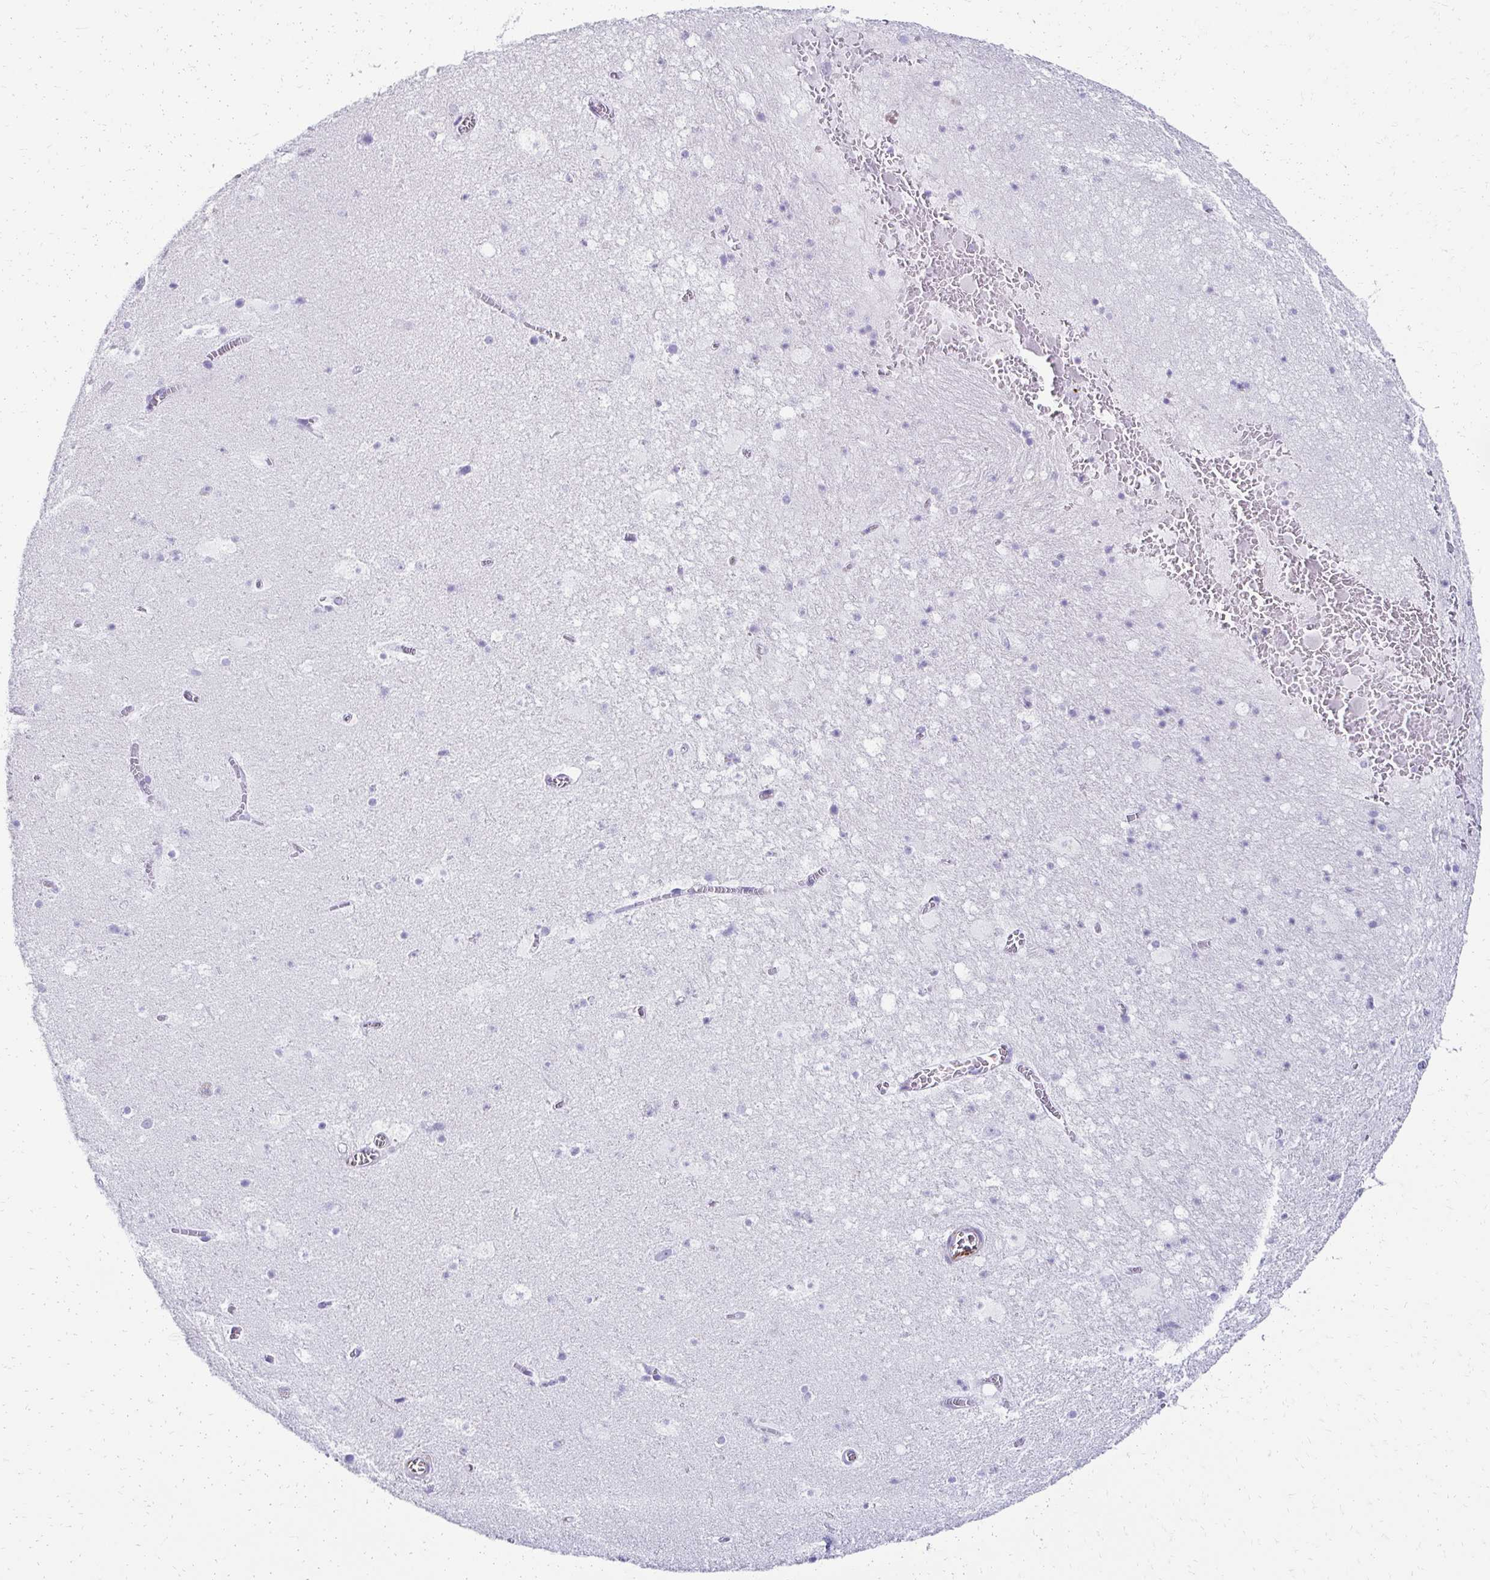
{"staining": {"intensity": "negative", "quantity": "none", "location": "none"}, "tissue": "hippocampus", "cell_type": "Glial cells", "image_type": "normal", "snomed": [{"axis": "morphology", "description": "Normal tissue, NOS"}, {"axis": "topography", "description": "Hippocampus"}], "caption": "A high-resolution micrograph shows IHC staining of unremarkable hippocampus, which demonstrates no significant staining in glial cells.", "gene": "TMEM54", "patient": {"sex": "female", "age": 42}}